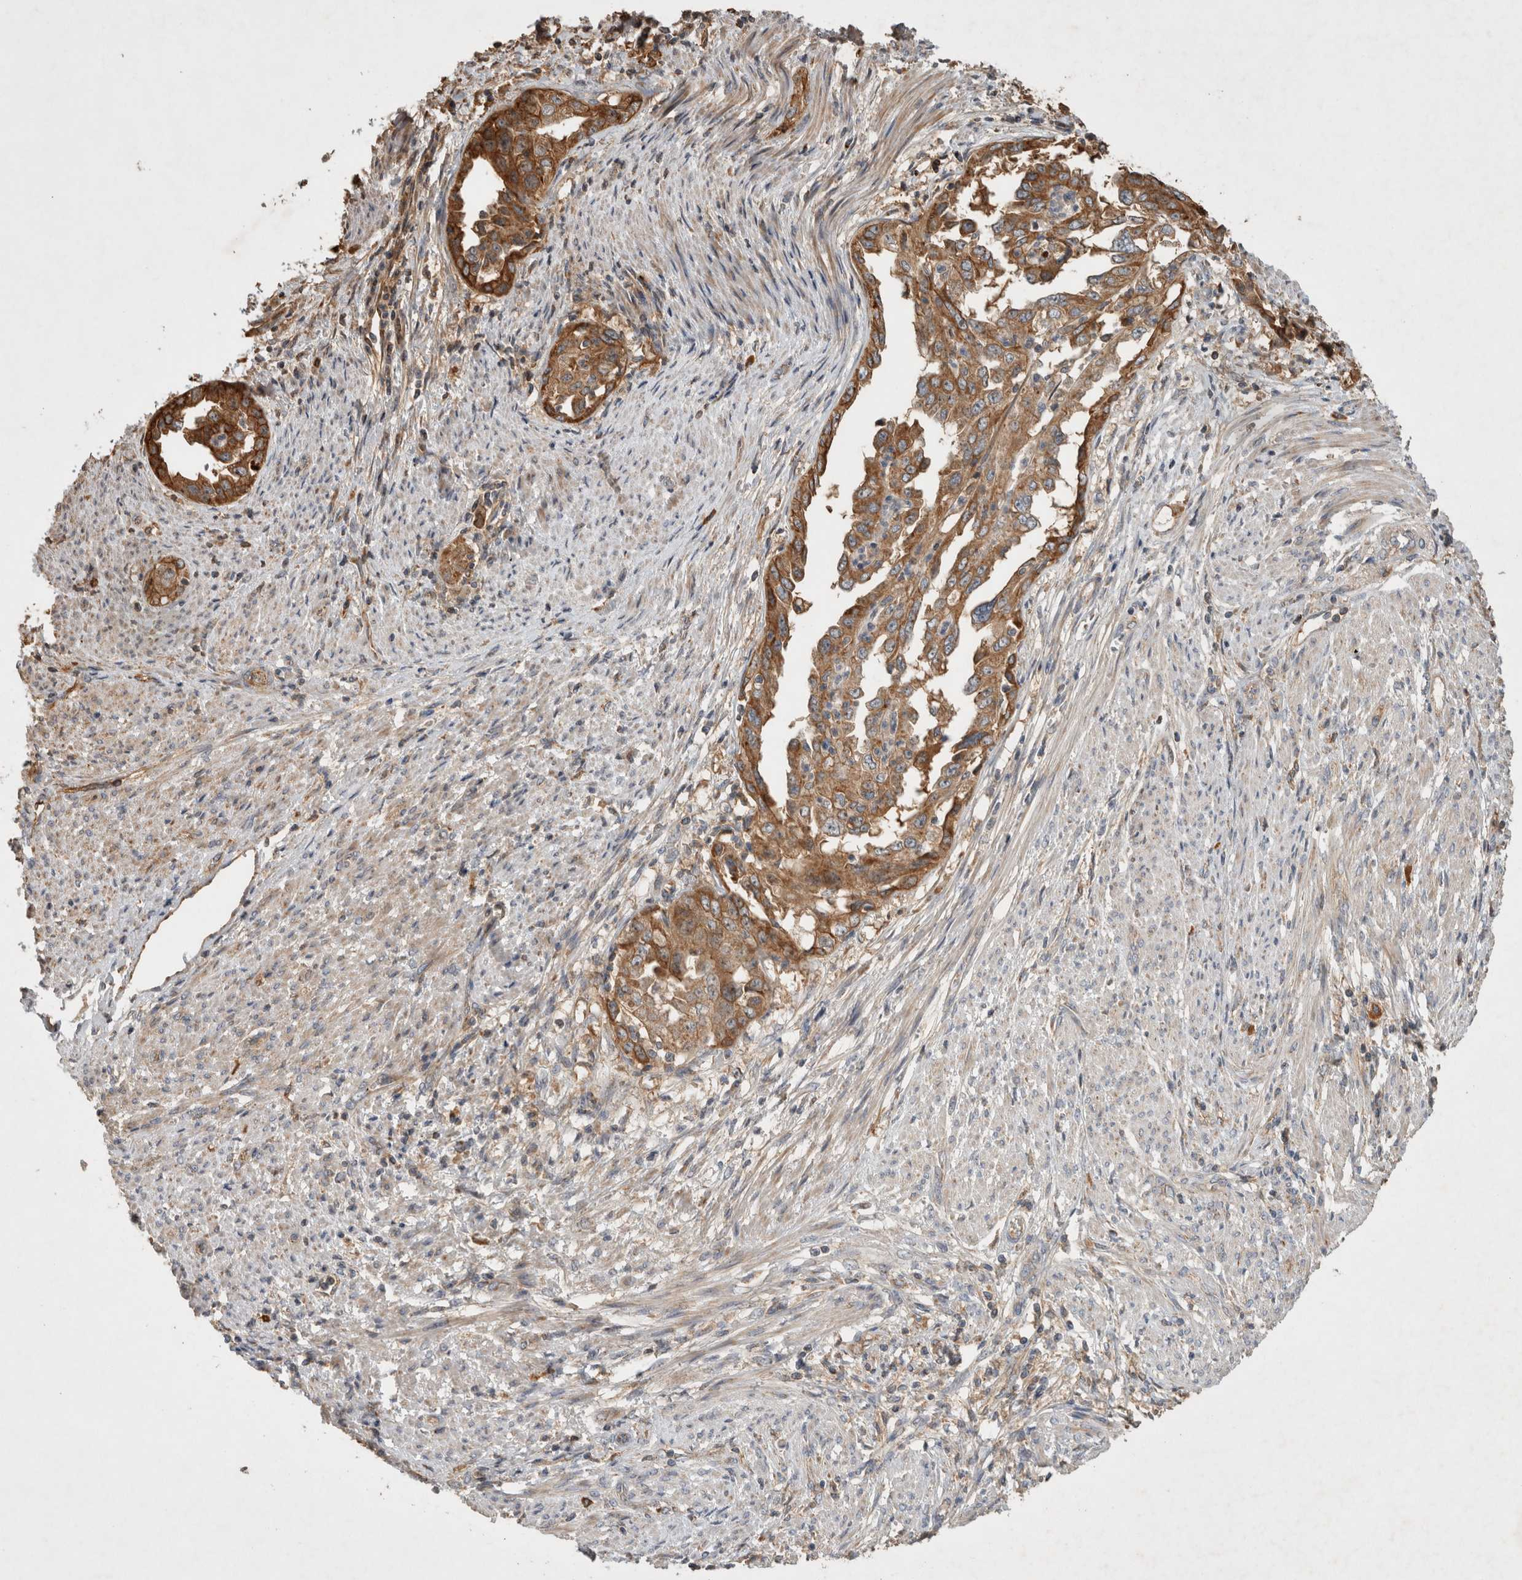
{"staining": {"intensity": "moderate", "quantity": ">75%", "location": "cytoplasmic/membranous"}, "tissue": "endometrial cancer", "cell_type": "Tumor cells", "image_type": "cancer", "snomed": [{"axis": "morphology", "description": "Adenocarcinoma, NOS"}, {"axis": "topography", "description": "Endometrium"}], "caption": "Human endometrial cancer (adenocarcinoma) stained with a protein marker reveals moderate staining in tumor cells.", "gene": "SERAC1", "patient": {"sex": "female", "age": 85}}